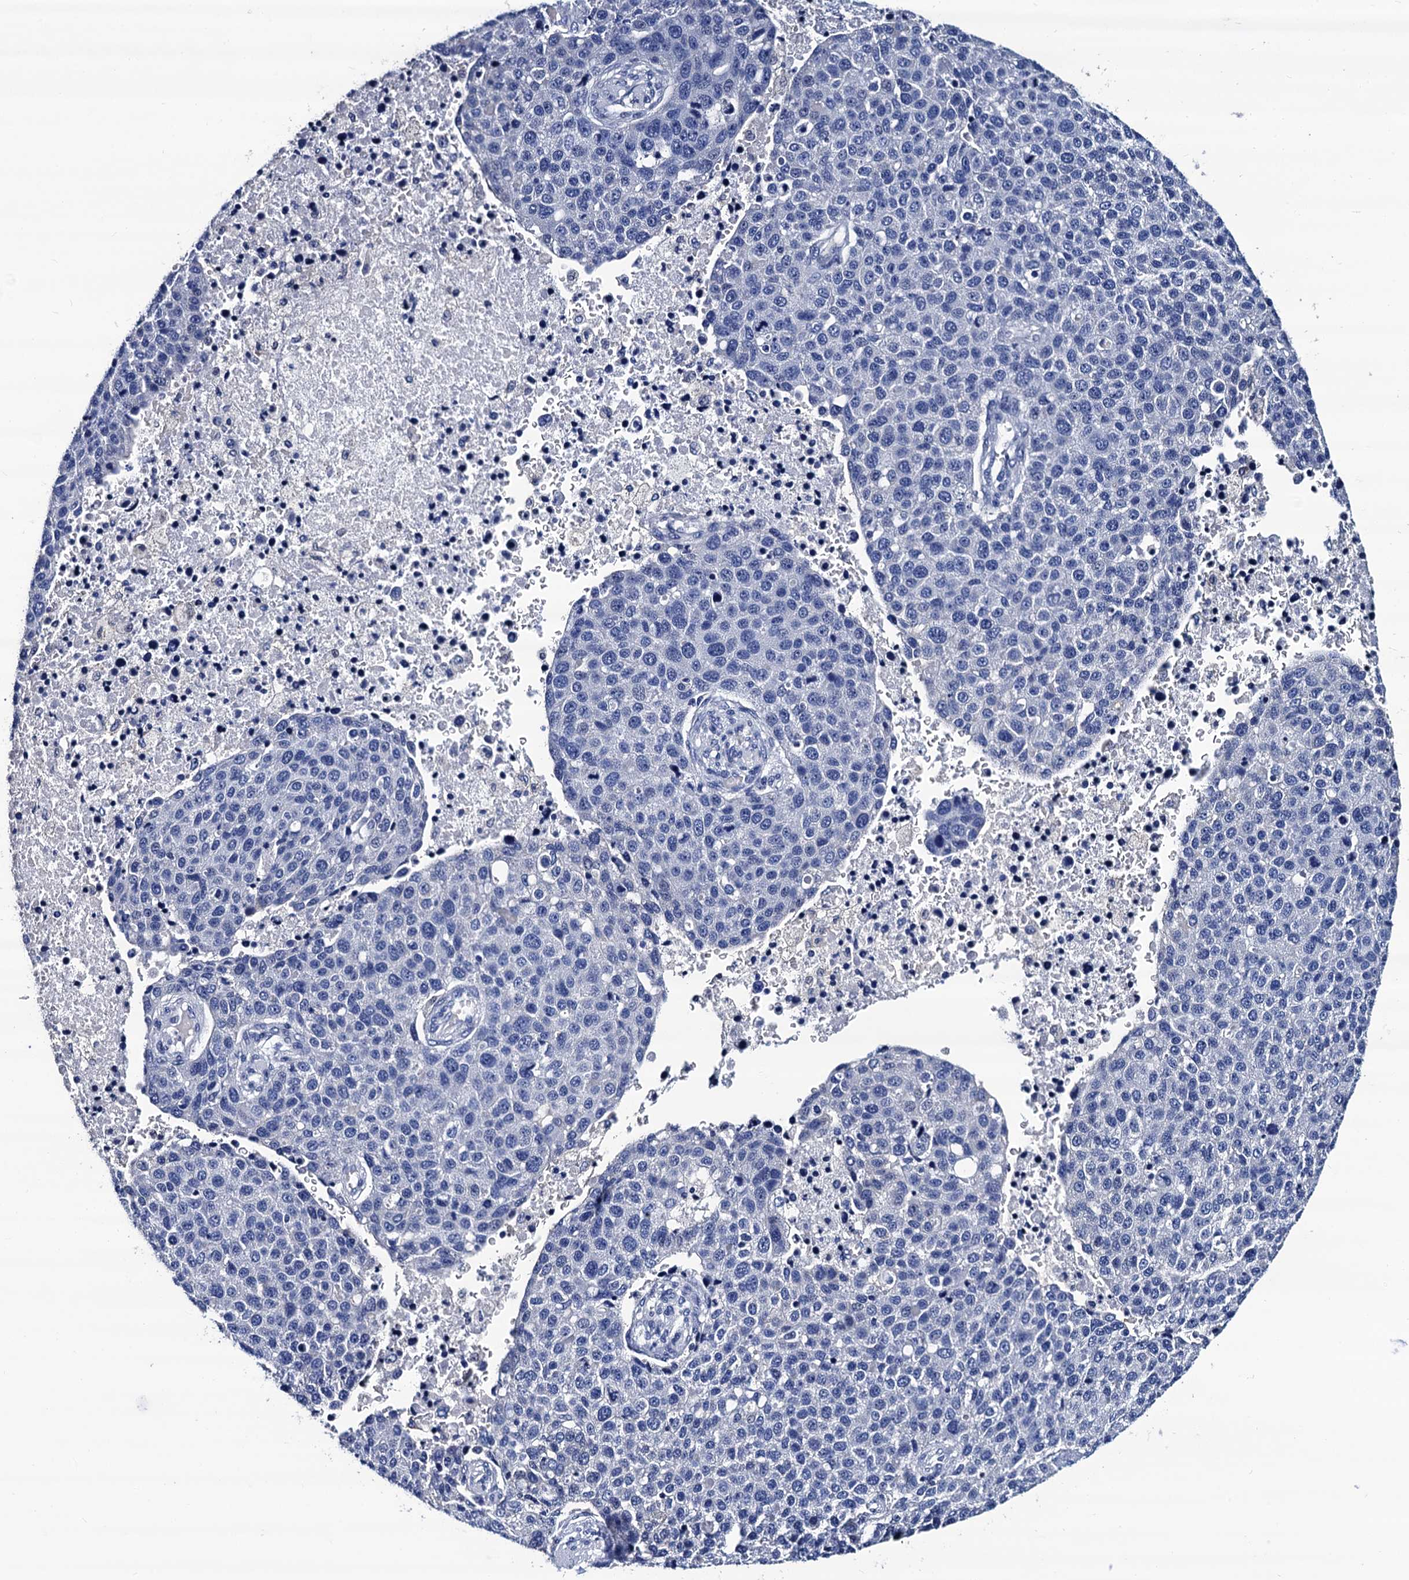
{"staining": {"intensity": "negative", "quantity": "none", "location": "none"}, "tissue": "pancreatic cancer", "cell_type": "Tumor cells", "image_type": "cancer", "snomed": [{"axis": "morphology", "description": "Adenocarcinoma, NOS"}, {"axis": "topography", "description": "Pancreas"}], "caption": "Immunohistochemical staining of pancreatic cancer exhibits no significant expression in tumor cells. (DAB IHC, high magnification).", "gene": "LRRC30", "patient": {"sex": "female", "age": 61}}